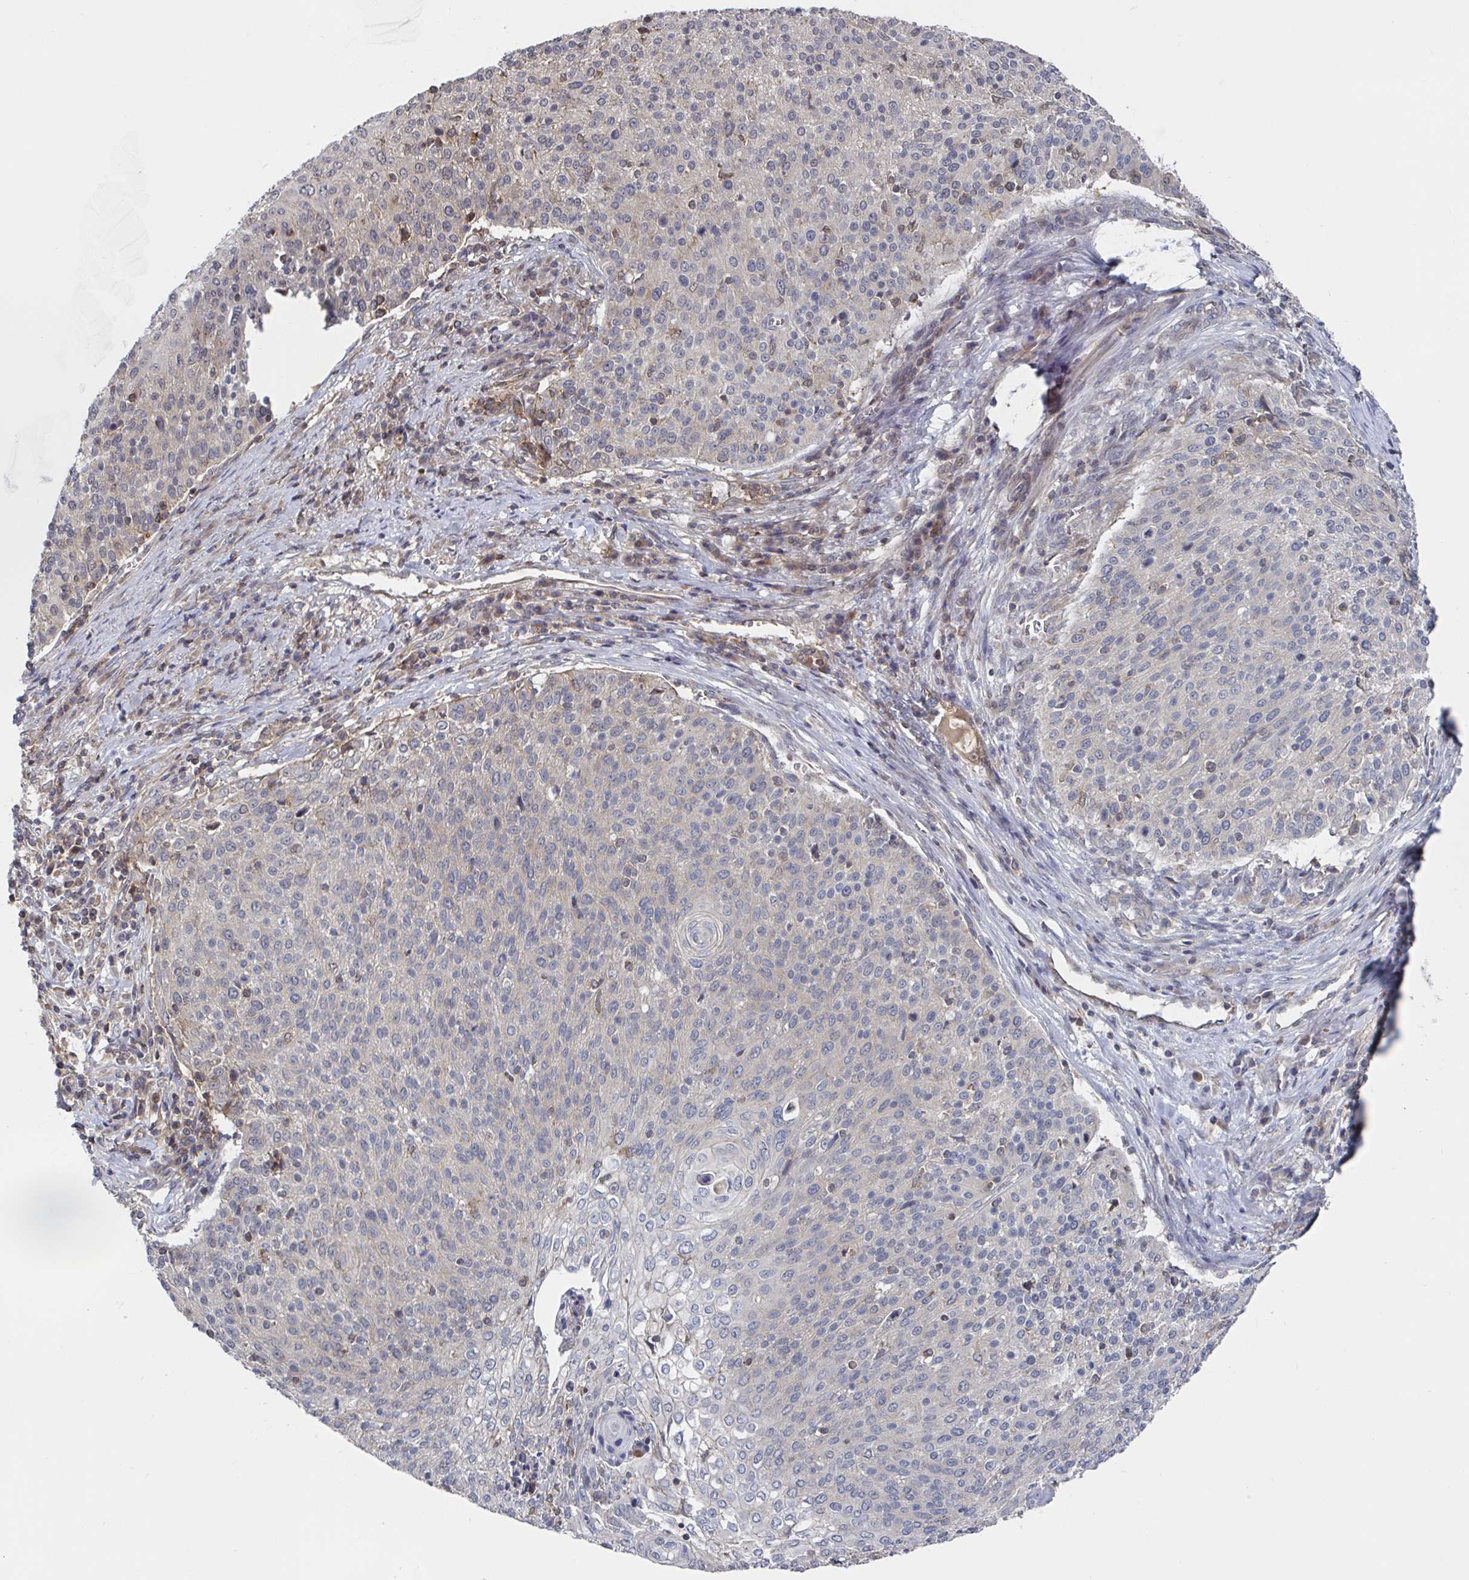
{"staining": {"intensity": "negative", "quantity": "none", "location": "none"}, "tissue": "cervical cancer", "cell_type": "Tumor cells", "image_type": "cancer", "snomed": [{"axis": "morphology", "description": "Squamous cell carcinoma, NOS"}, {"axis": "topography", "description": "Cervix"}], "caption": "High power microscopy photomicrograph of an immunohistochemistry image of squamous cell carcinoma (cervical), revealing no significant expression in tumor cells.", "gene": "DHRS12", "patient": {"sex": "female", "age": 31}}